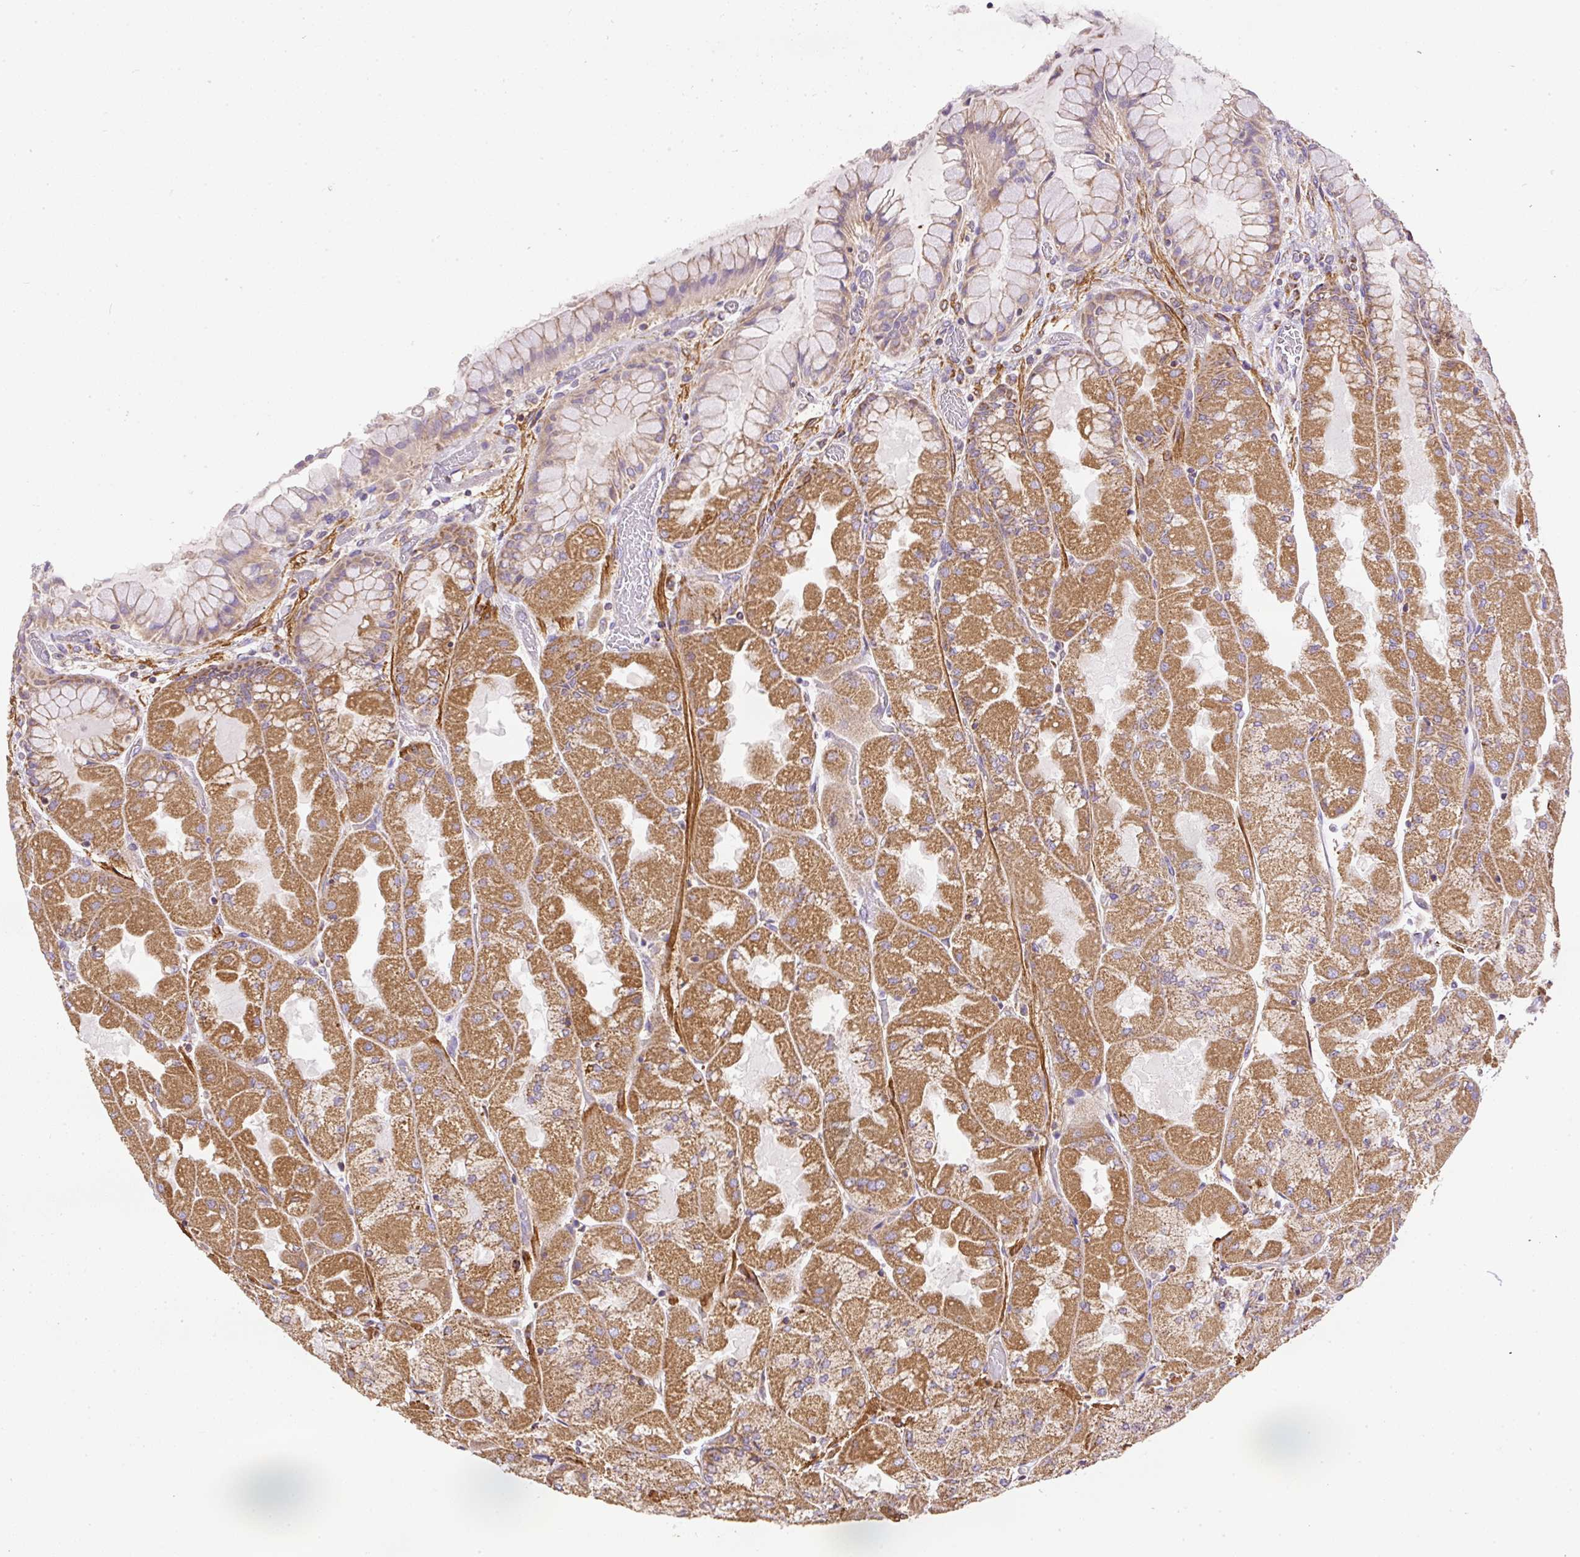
{"staining": {"intensity": "moderate", "quantity": ">75%", "location": "cytoplasmic/membranous"}, "tissue": "stomach", "cell_type": "Glandular cells", "image_type": "normal", "snomed": [{"axis": "morphology", "description": "Normal tissue, NOS"}, {"axis": "topography", "description": "Stomach"}], "caption": "Brown immunohistochemical staining in benign stomach shows moderate cytoplasmic/membranous staining in approximately >75% of glandular cells.", "gene": "NDUFAF2", "patient": {"sex": "female", "age": 61}}